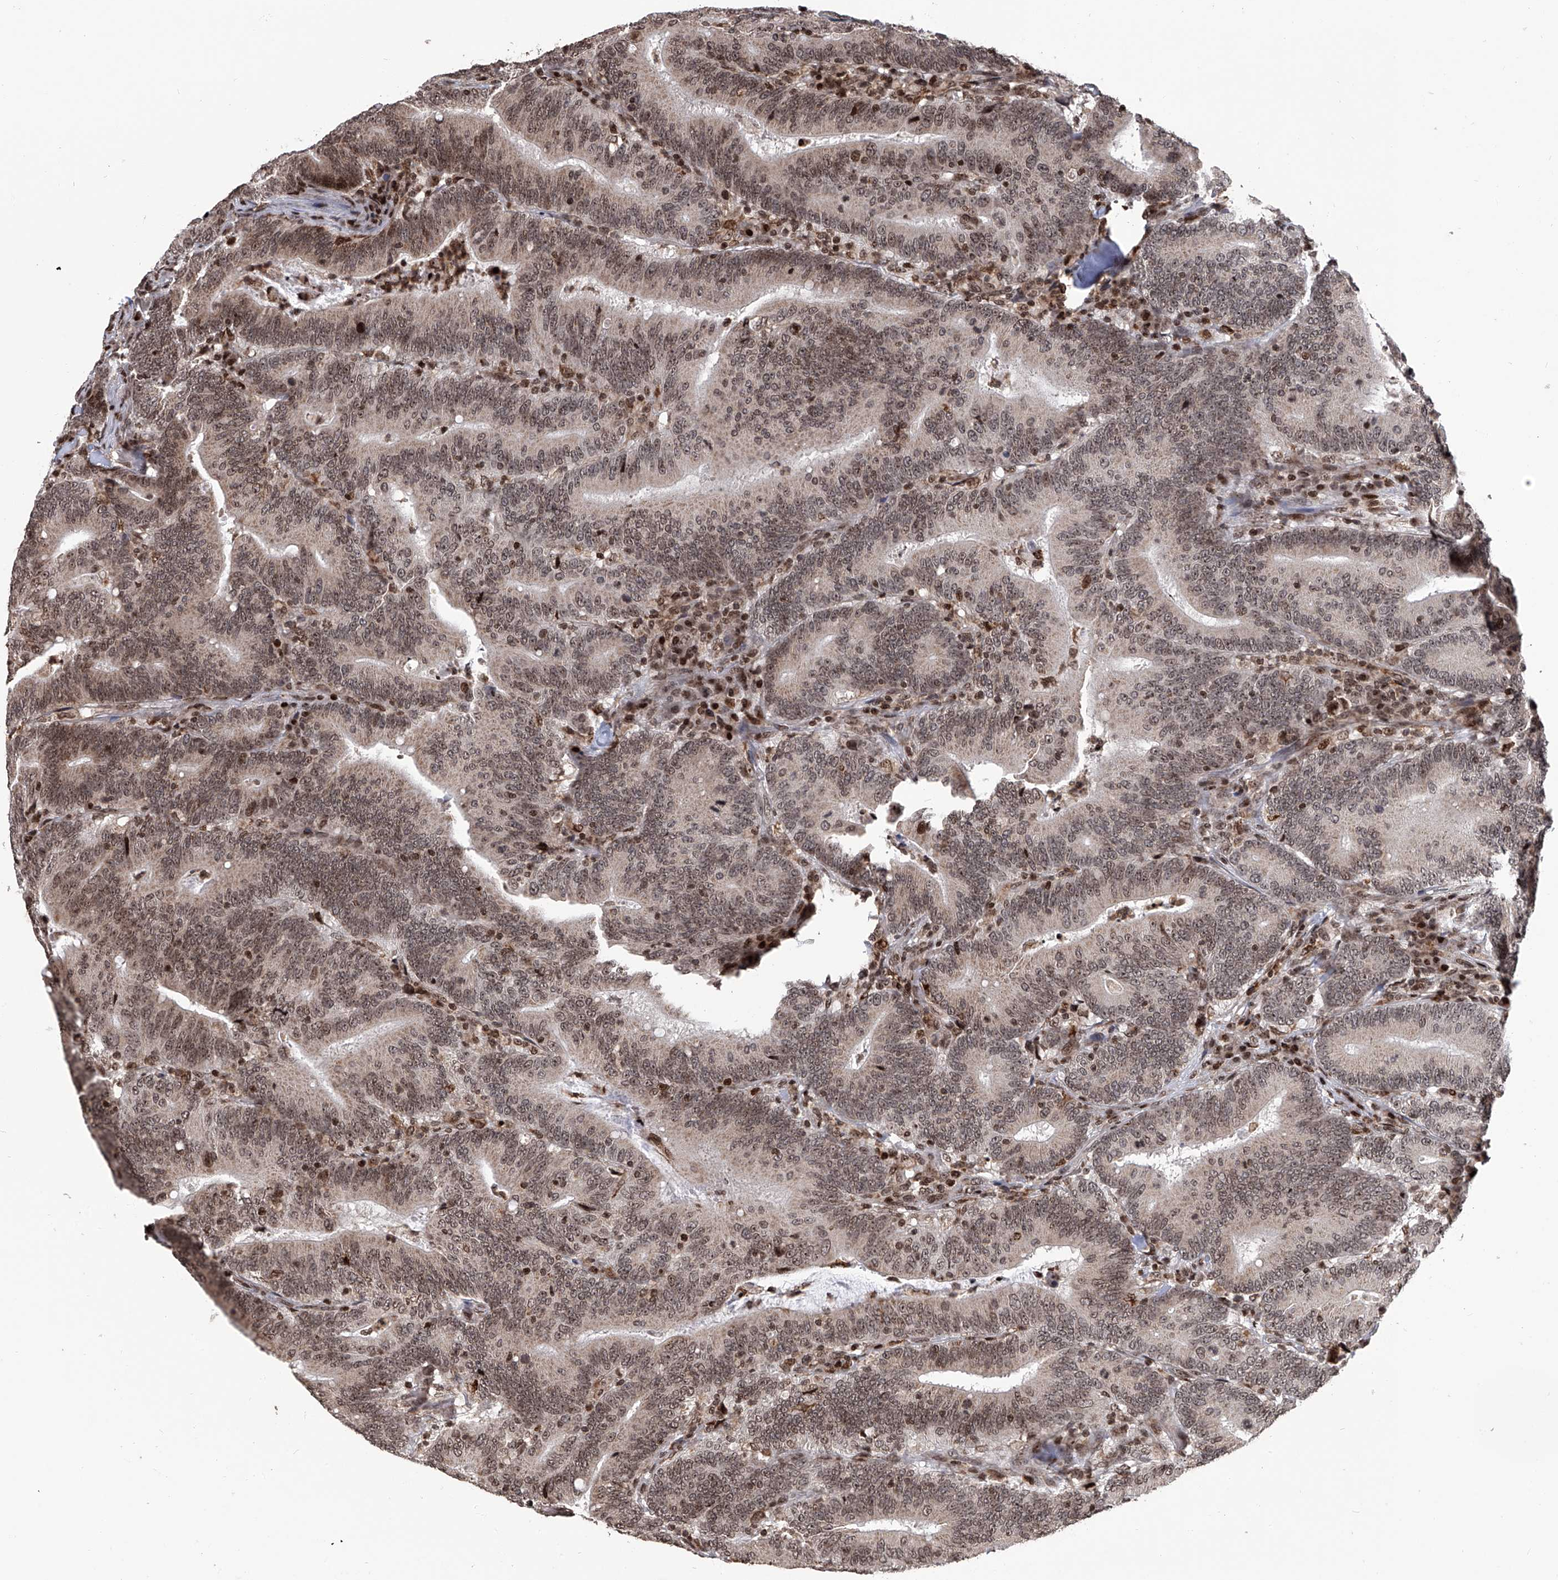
{"staining": {"intensity": "moderate", "quantity": ">75%", "location": "nuclear"}, "tissue": "colorectal cancer", "cell_type": "Tumor cells", "image_type": "cancer", "snomed": [{"axis": "morphology", "description": "Adenocarcinoma, NOS"}, {"axis": "topography", "description": "Colon"}], "caption": "This histopathology image reveals immunohistochemistry staining of human colorectal adenocarcinoma, with medium moderate nuclear staining in approximately >75% of tumor cells.", "gene": "PAK1IP1", "patient": {"sex": "female", "age": 66}}